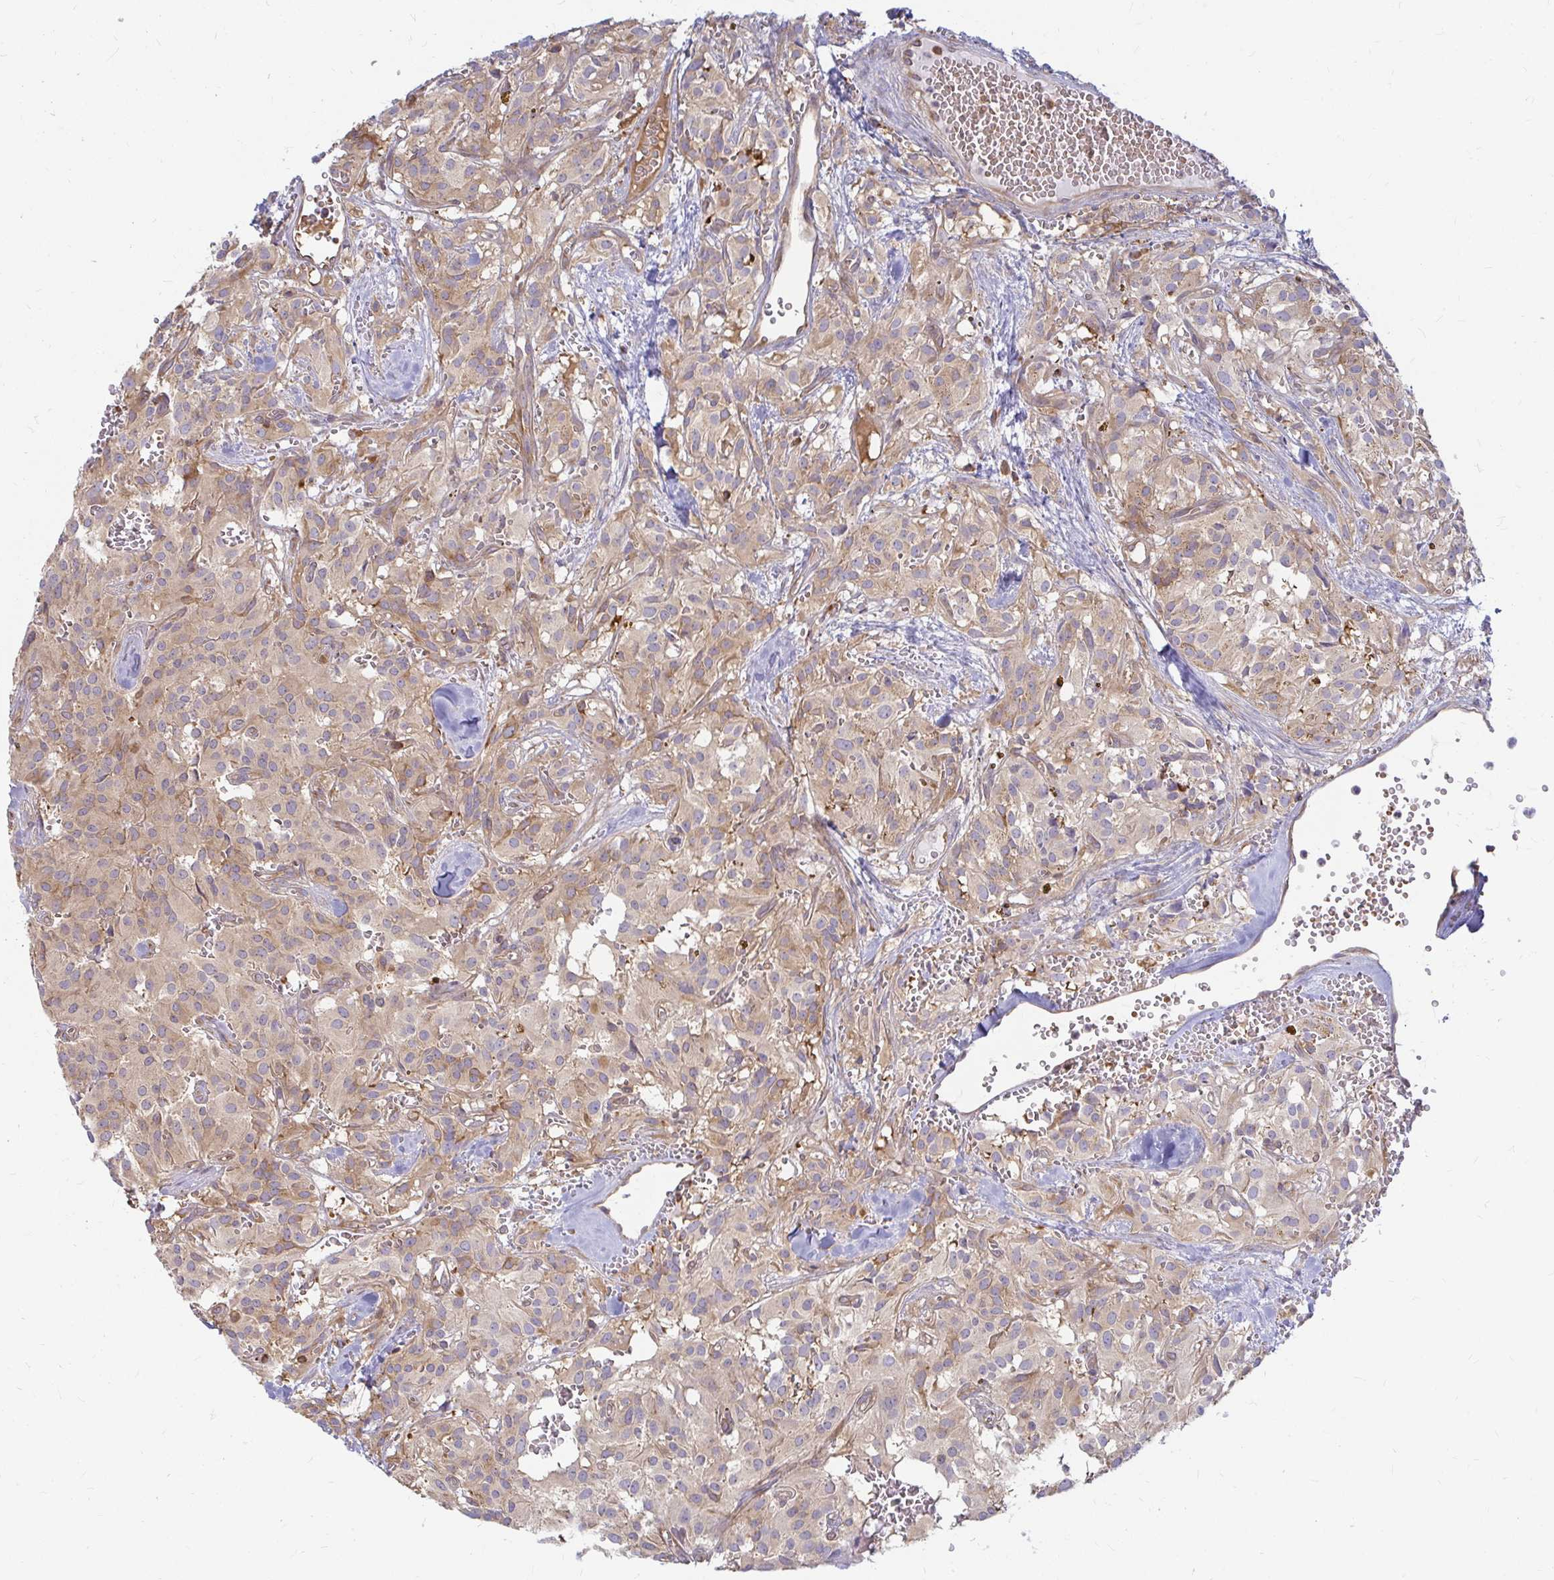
{"staining": {"intensity": "weak", "quantity": "25%-75%", "location": "cytoplasmic/membranous"}, "tissue": "glioma", "cell_type": "Tumor cells", "image_type": "cancer", "snomed": [{"axis": "morphology", "description": "Glioma, malignant, Low grade"}, {"axis": "topography", "description": "Brain"}], "caption": "Brown immunohistochemical staining in low-grade glioma (malignant) exhibits weak cytoplasmic/membranous positivity in about 25%-75% of tumor cells.", "gene": "CAST", "patient": {"sex": "male", "age": 42}}